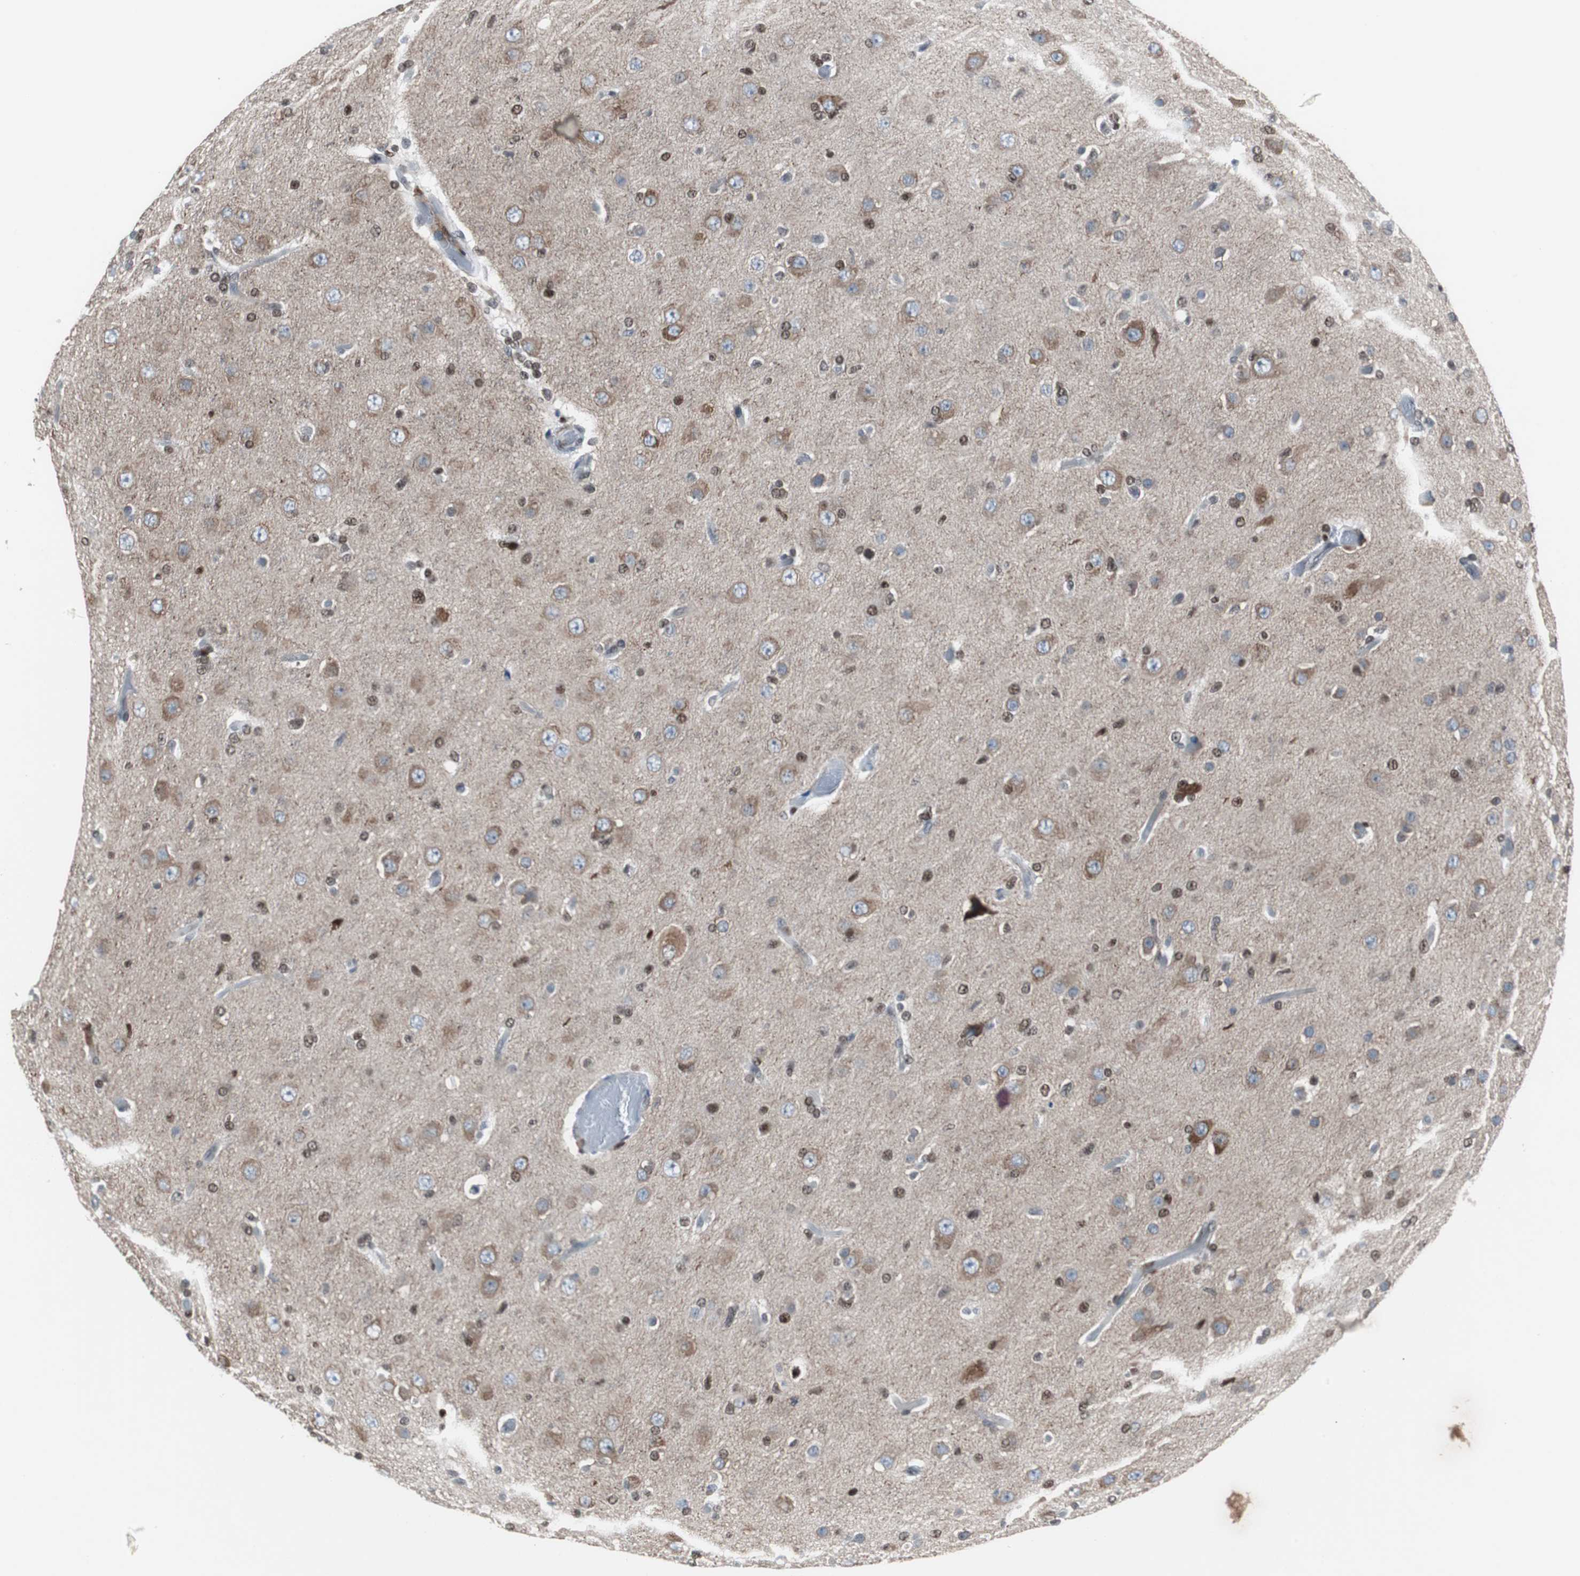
{"staining": {"intensity": "moderate", "quantity": "25%-75%", "location": "cytoplasmic/membranous,nuclear"}, "tissue": "glioma", "cell_type": "Tumor cells", "image_type": "cancer", "snomed": [{"axis": "morphology", "description": "Glioma, malignant, High grade"}, {"axis": "topography", "description": "Brain"}], "caption": "The micrograph exhibits immunohistochemical staining of malignant high-grade glioma. There is moderate cytoplasmic/membranous and nuclear positivity is seen in approximately 25%-75% of tumor cells.", "gene": "ZHX2", "patient": {"sex": "male", "age": 33}}